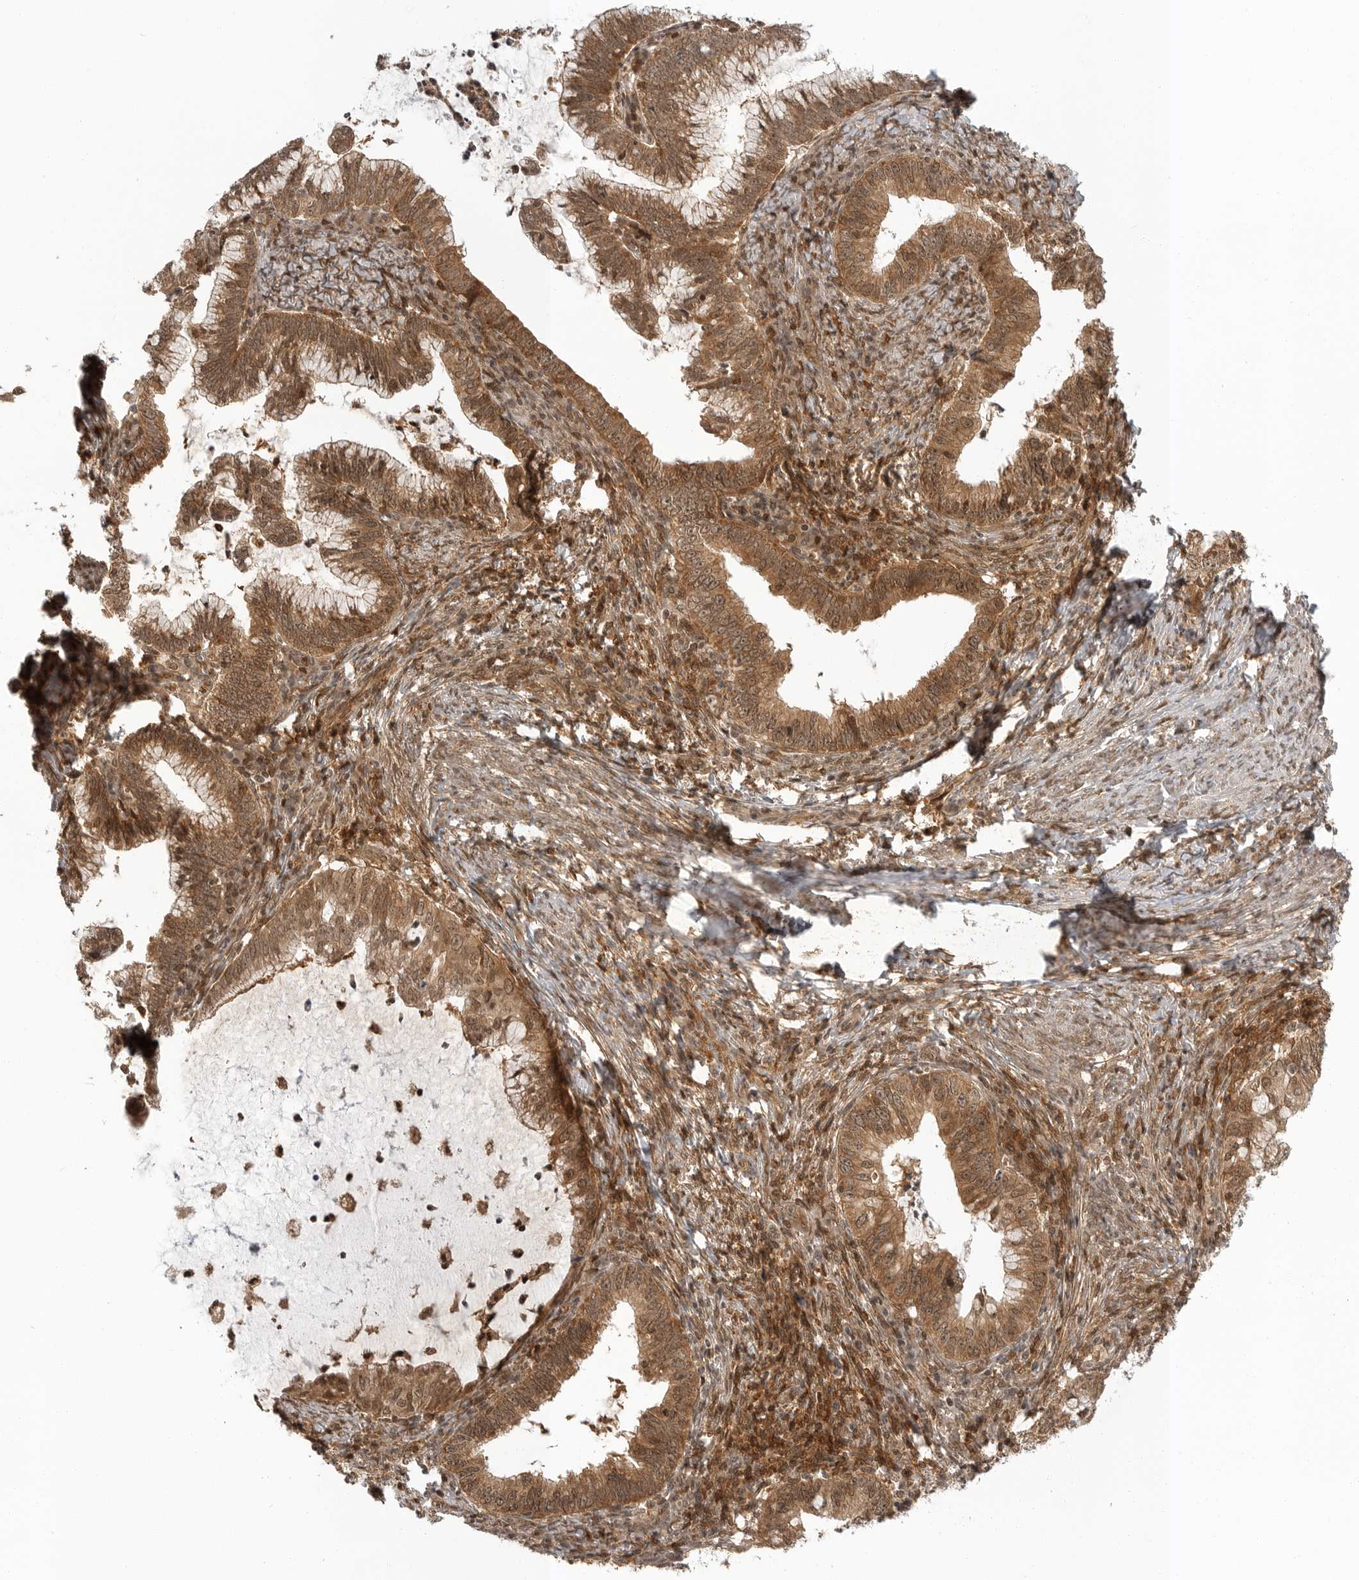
{"staining": {"intensity": "strong", "quantity": ">75%", "location": "cytoplasmic/membranous,nuclear"}, "tissue": "cervical cancer", "cell_type": "Tumor cells", "image_type": "cancer", "snomed": [{"axis": "morphology", "description": "Adenocarcinoma, NOS"}, {"axis": "topography", "description": "Cervix"}], "caption": "A brown stain labels strong cytoplasmic/membranous and nuclear staining of a protein in human cervical cancer (adenocarcinoma) tumor cells. (IHC, brightfield microscopy, high magnification).", "gene": "SZRD1", "patient": {"sex": "female", "age": 36}}